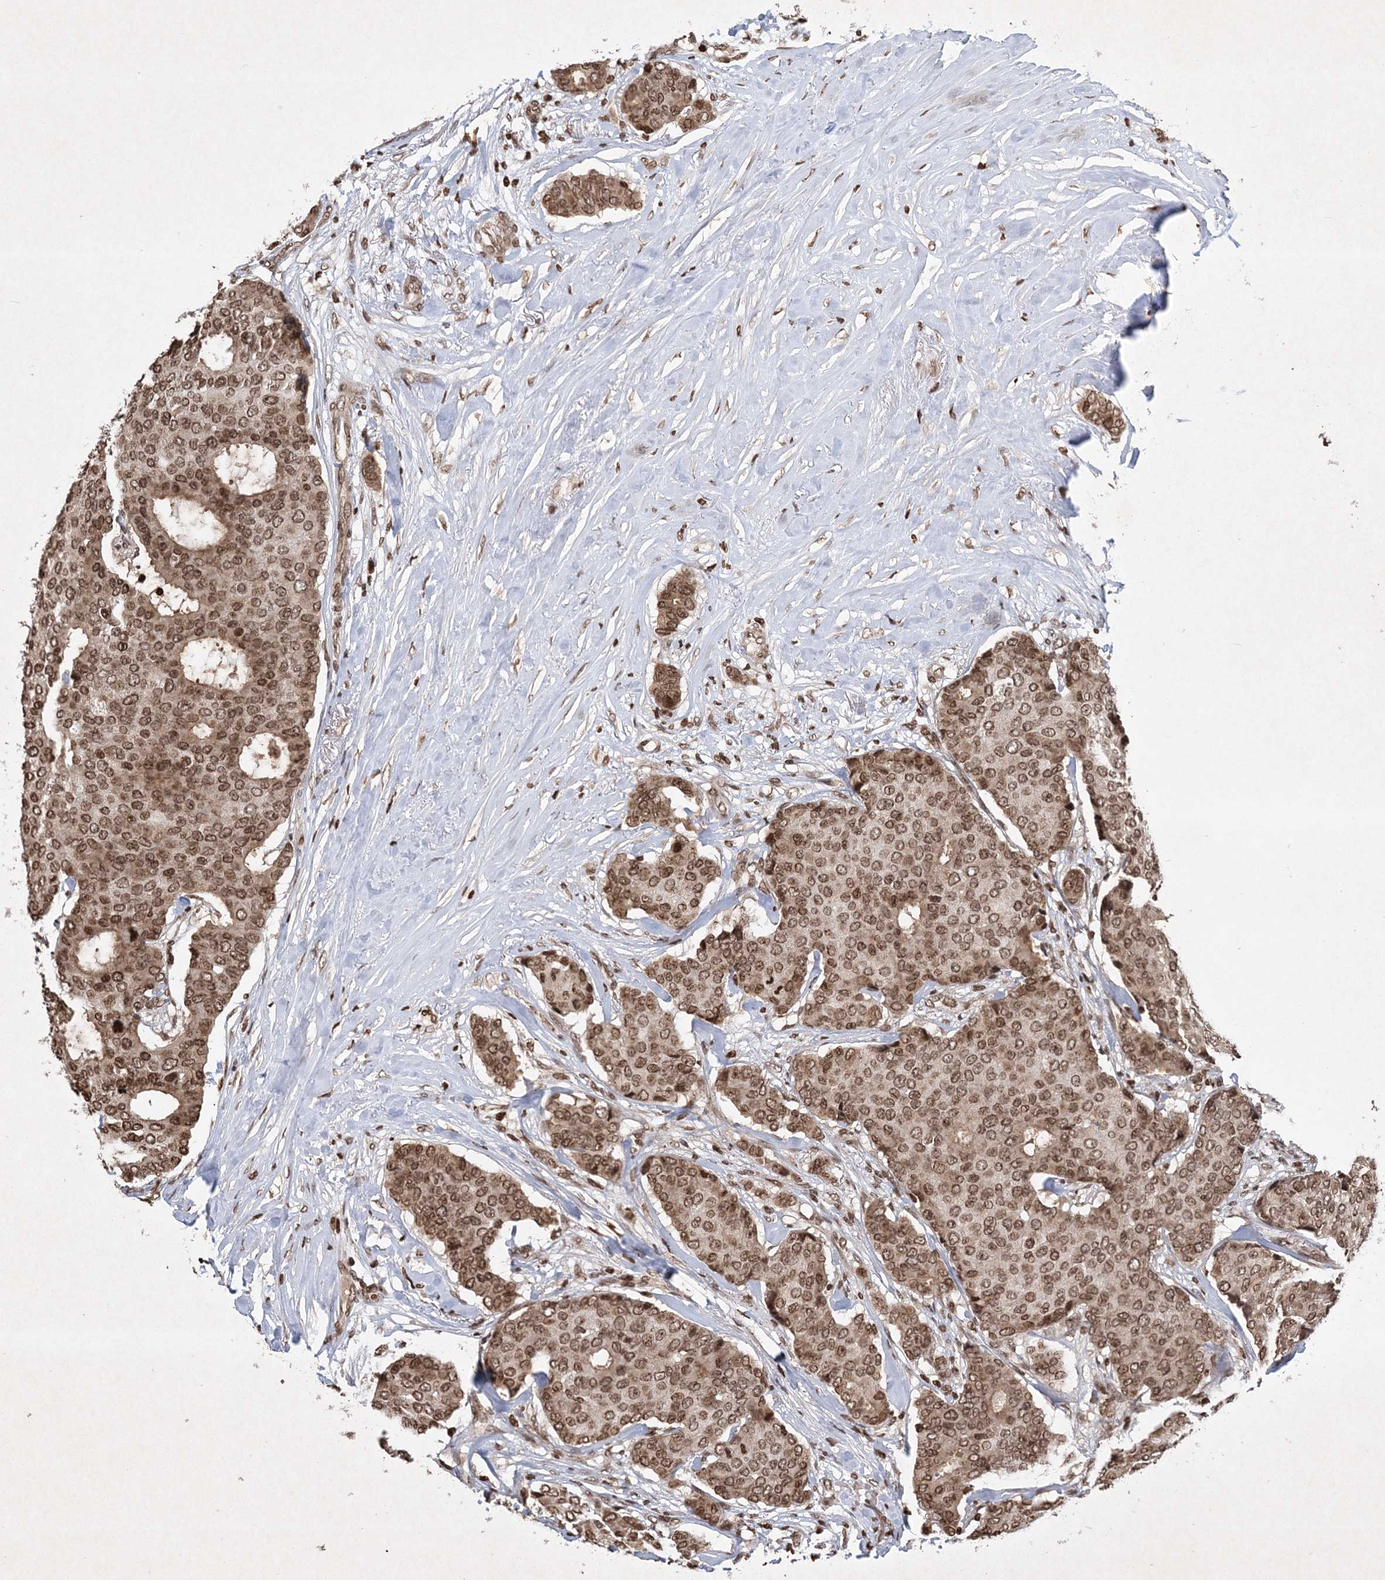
{"staining": {"intensity": "moderate", "quantity": ">75%", "location": "cytoplasmic/membranous,nuclear"}, "tissue": "breast cancer", "cell_type": "Tumor cells", "image_type": "cancer", "snomed": [{"axis": "morphology", "description": "Duct carcinoma"}, {"axis": "topography", "description": "Breast"}], "caption": "DAB (3,3'-diaminobenzidine) immunohistochemical staining of intraductal carcinoma (breast) exhibits moderate cytoplasmic/membranous and nuclear protein expression in about >75% of tumor cells.", "gene": "NEDD9", "patient": {"sex": "female", "age": 75}}